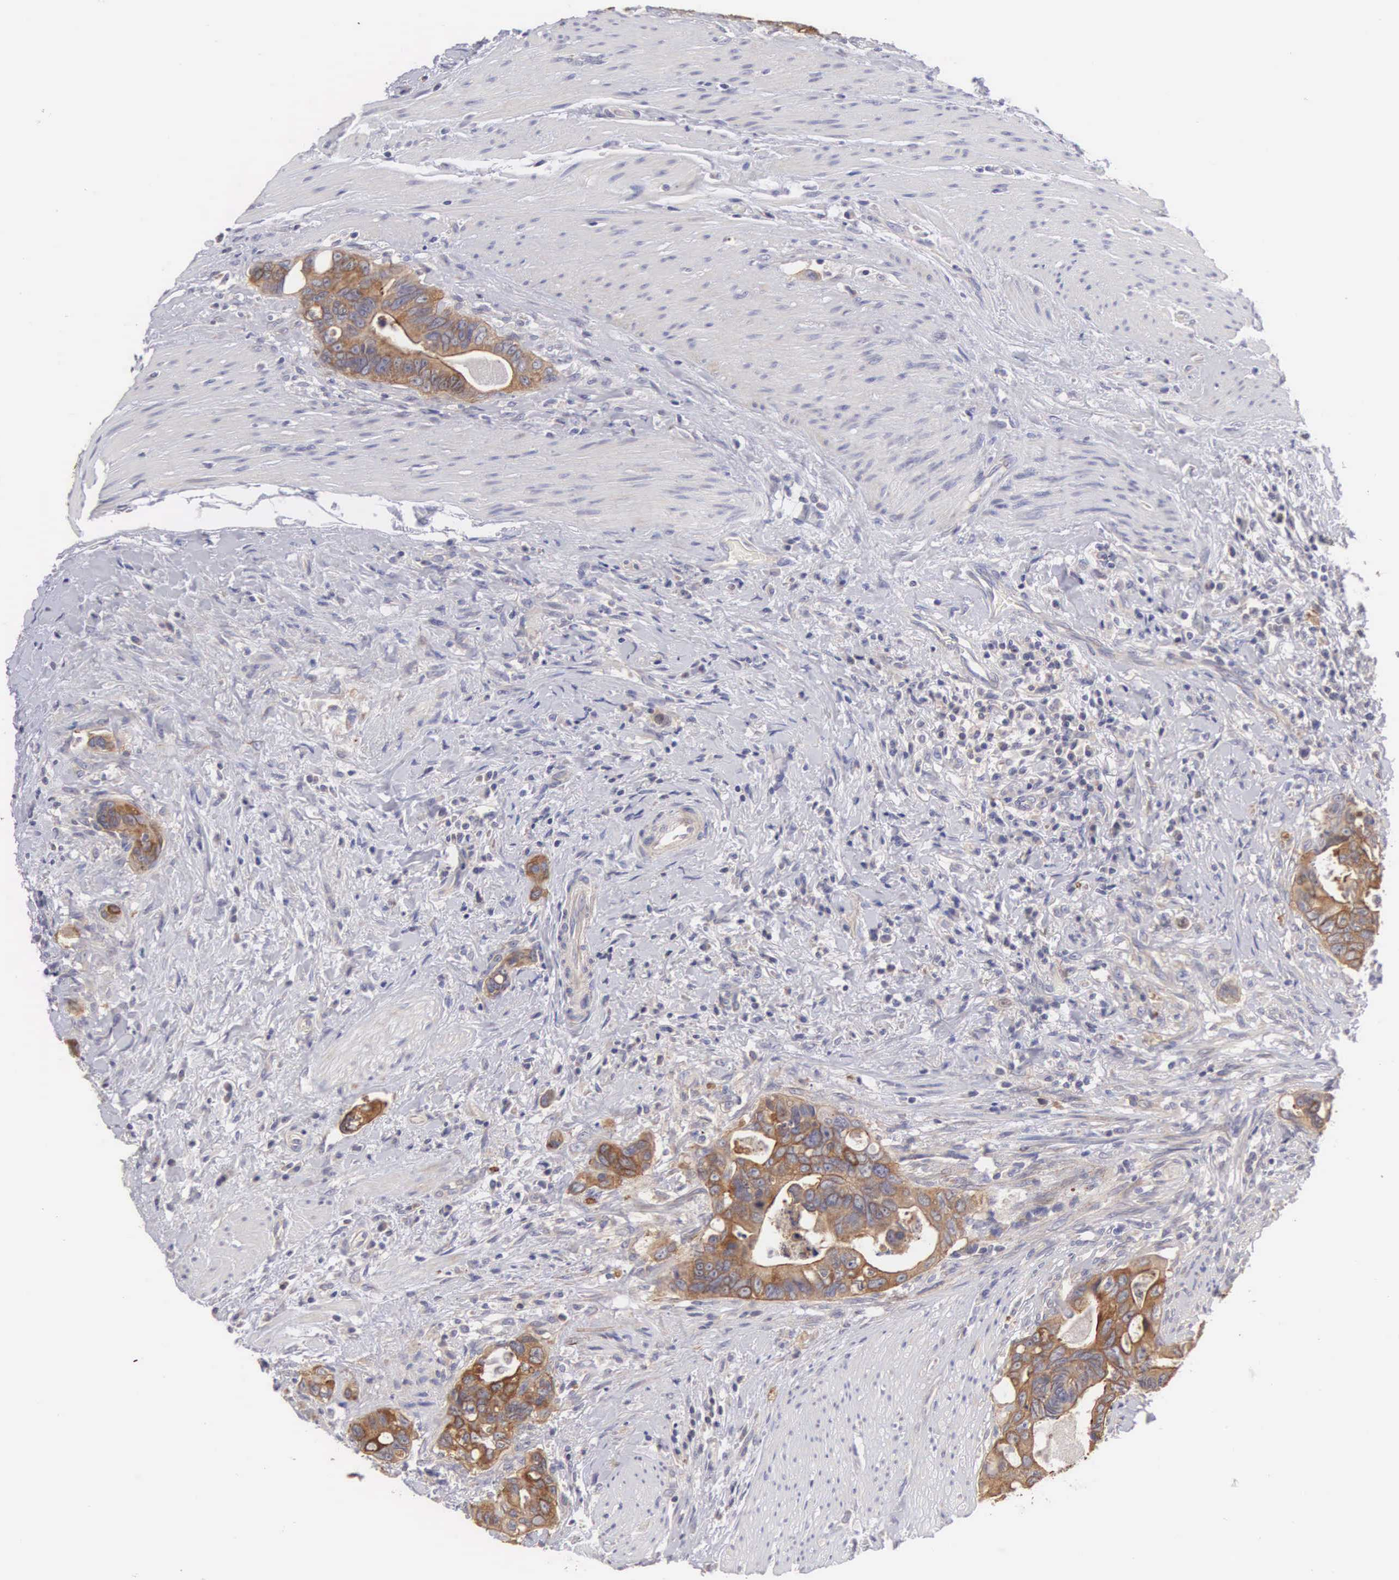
{"staining": {"intensity": "moderate", "quantity": ">75%", "location": "cytoplasmic/membranous"}, "tissue": "colorectal cancer", "cell_type": "Tumor cells", "image_type": "cancer", "snomed": [{"axis": "morphology", "description": "Adenocarcinoma, NOS"}, {"axis": "topography", "description": "Rectum"}], "caption": "A micrograph of colorectal cancer (adenocarcinoma) stained for a protein reveals moderate cytoplasmic/membranous brown staining in tumor cells.", "gene": "TXLNG", "patient": {"sex": "female", "age": 57}}